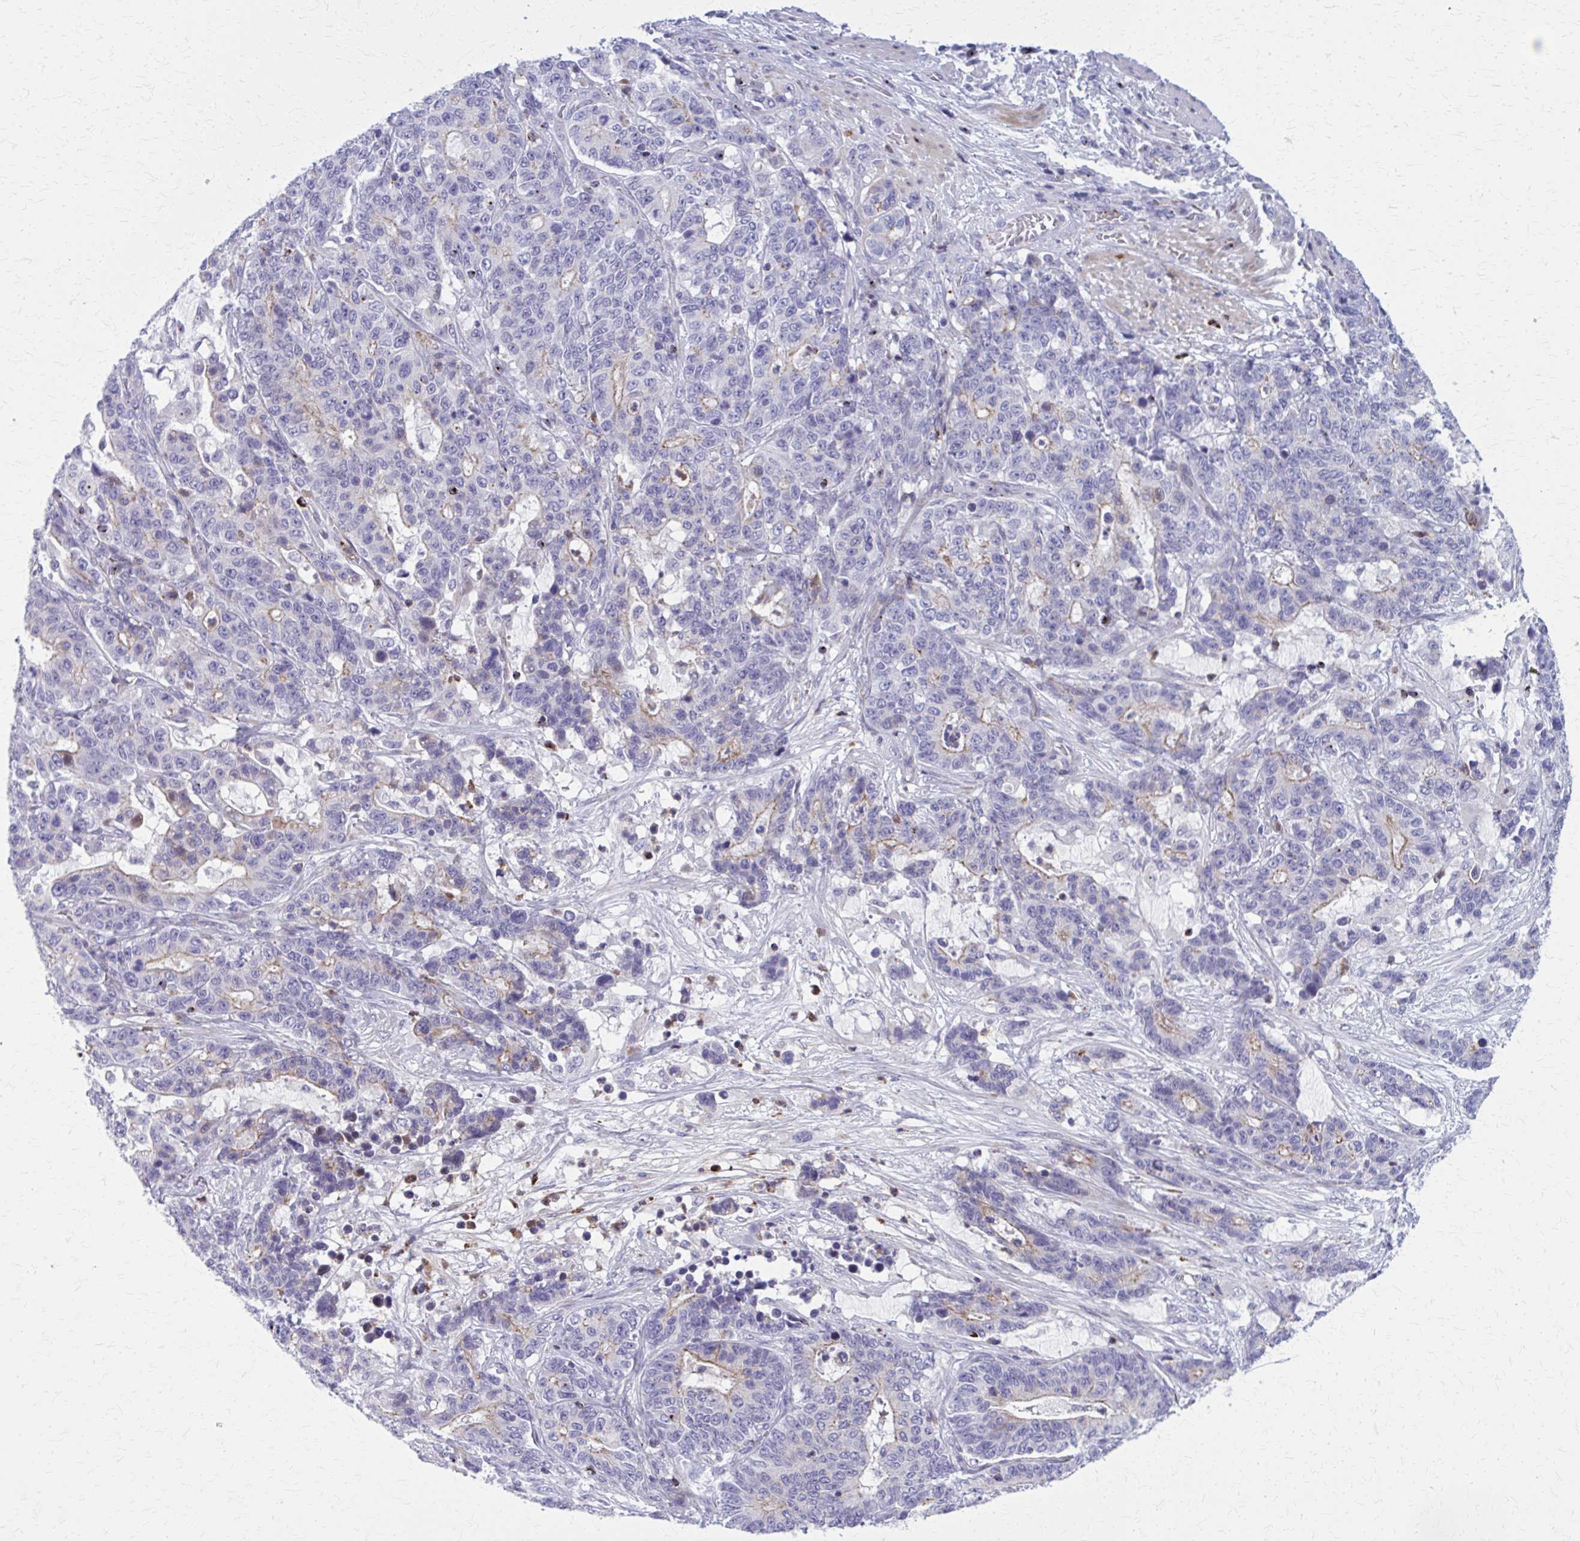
{"staining": {"intensity": "weak", "quantity": "<25%", "location": "cytoplasmic/membranous"}, "tissue": "stomach cancer", "cell_type": "Tumor cells", "image_type": "cancer", "snomed": [{"axis": "morphology", "description": "Normal tissue, NOS"}, {"axis": "morphology", "description": "Adenocarcinoma, NOS"}, {"axis": "topography", "description": "Stomach"}], "caption": "Human stomach cancer (adenocarcinoma) stained for a protein using IHC displays no positivity in tumor cells.", "gene": "PEDS1", "patient": {"sex": "female", "age": 64}}